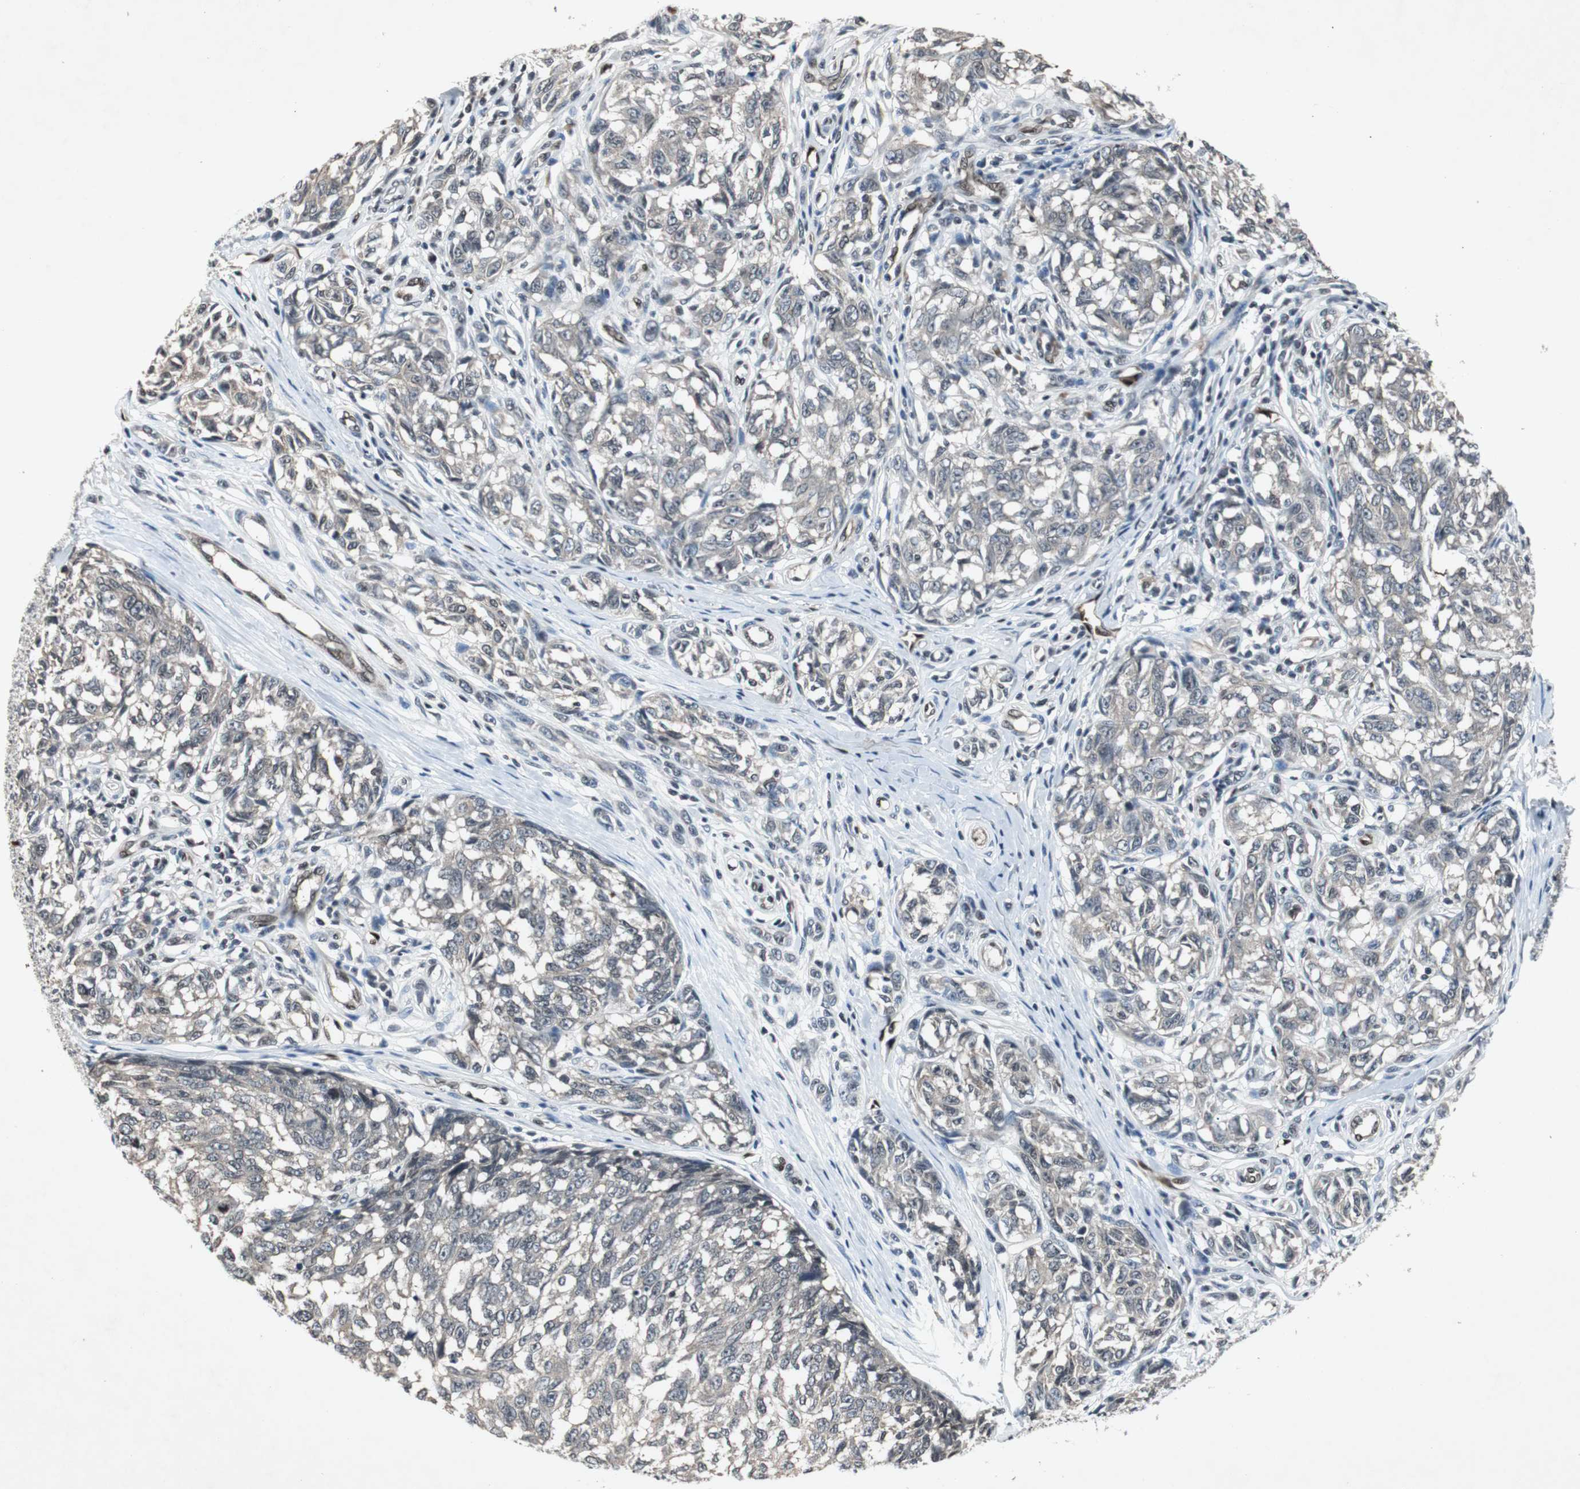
{"staining": {"intensity": "negative", "quantity": "none", "location": "none"}, "tissue": "melanoma", "cell_type": "Tumor cells", "image_type": "cancer", "snomed": [{"axis": "morphology", "description": "Malignant melanoma, NOS"}, {"axis": "topography", "description": "Skin"}], "caption": "A high-resolution photomicrograph shows immunohistochemistry (IHC) staining of malignant melanoma, which demonstrates no significant expression in tumor cells.", "gene": "SMAD1", "patient": {"sex": "female", "age": 64}}